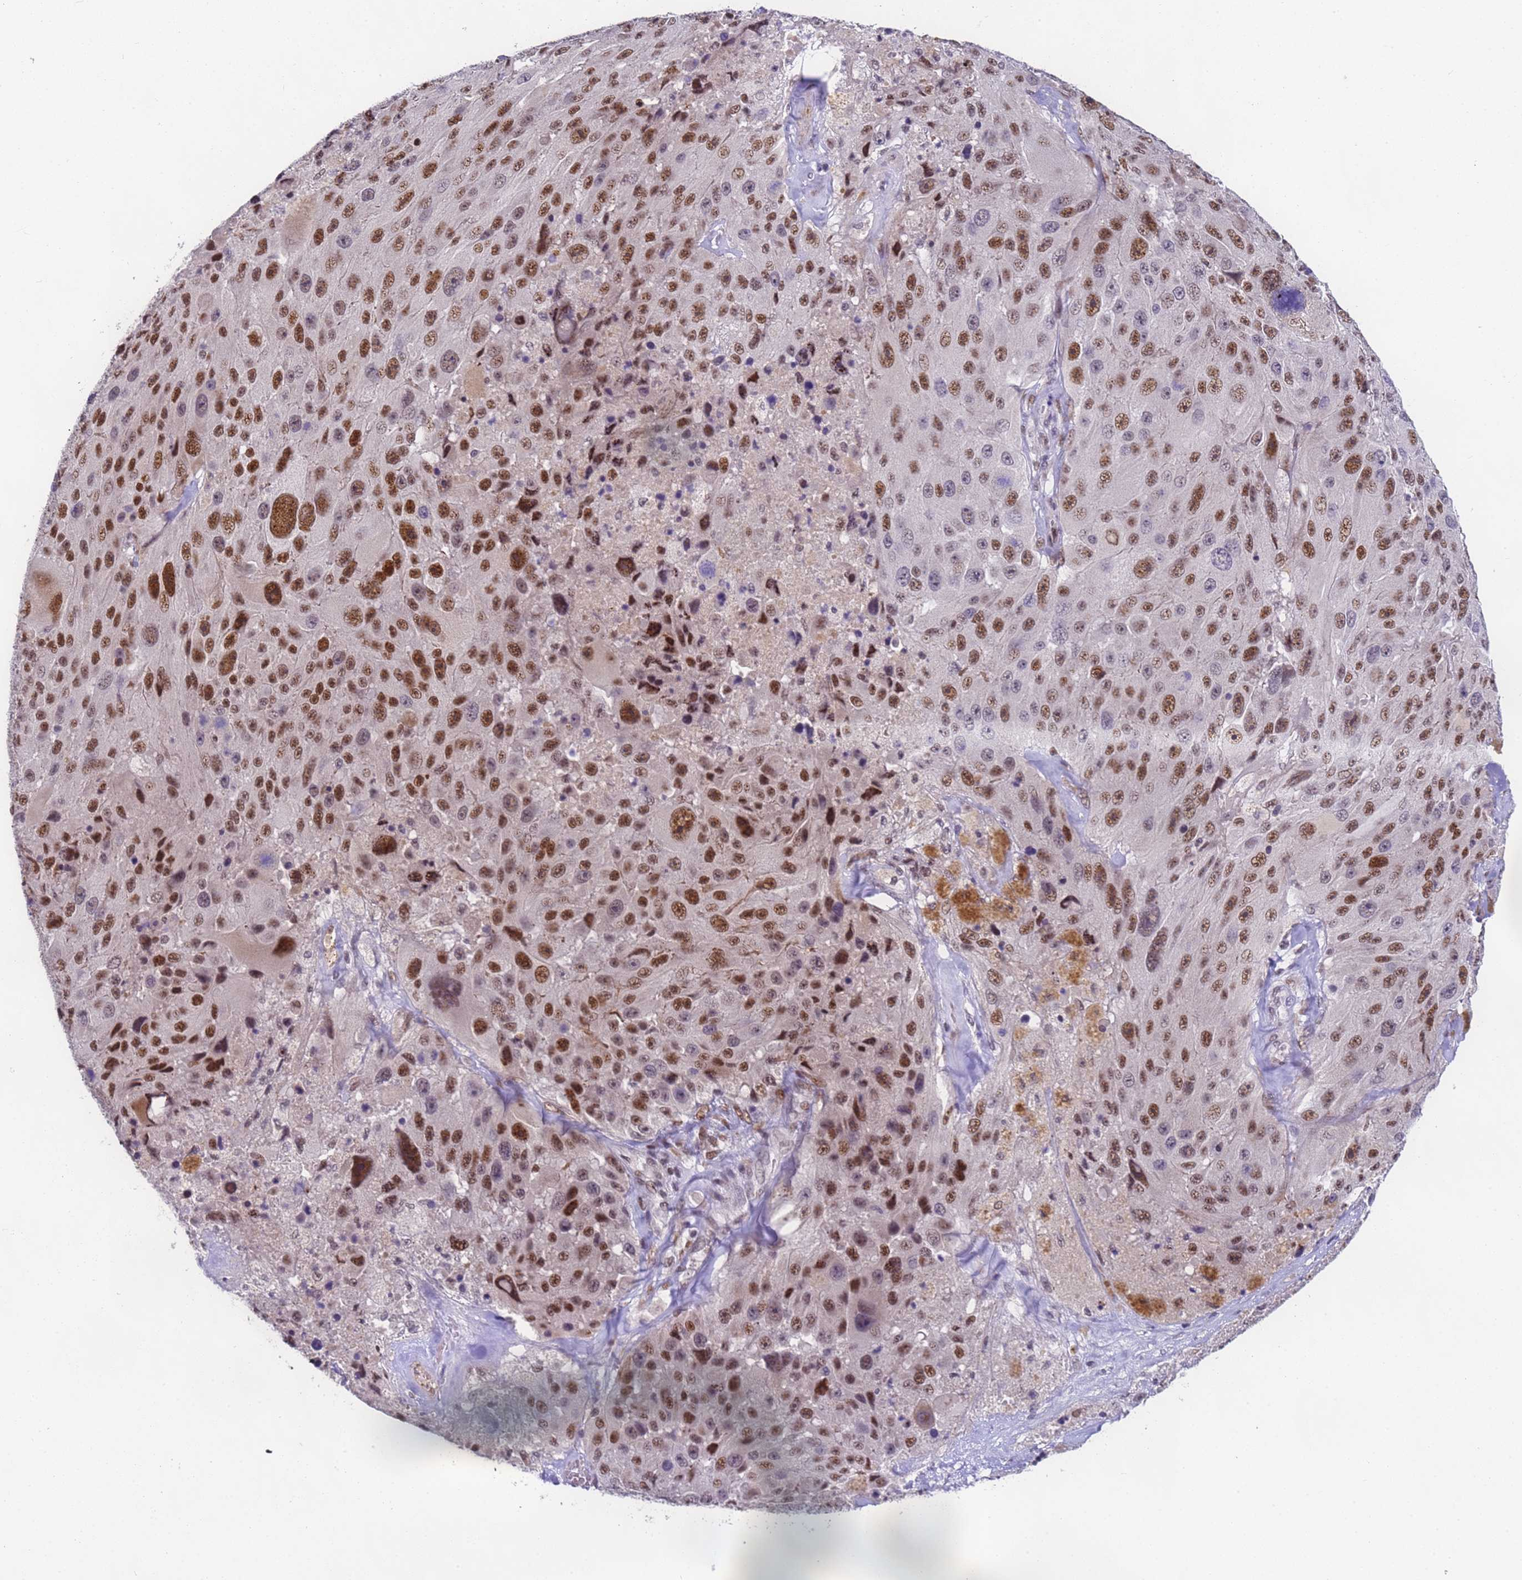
{"staining": {"intensity": "moderate", "quantity": ">75%", "location": "nuclear"}, "tissue": "melanoma", "cell_type": "Tumor cells", "image_type": "cancer", "snomed": [{"axis": "morphology", "description": "Malignant melanoma, Metastatic site"}, {"axis": "topography", "description": "Lymph node"}], "caption": "Melanoma tissue displays moderate nuclear staining in approximately >75% of tumor cells", "gene": "FNBP4", "patient": {"sex": "male", "age": 62}}